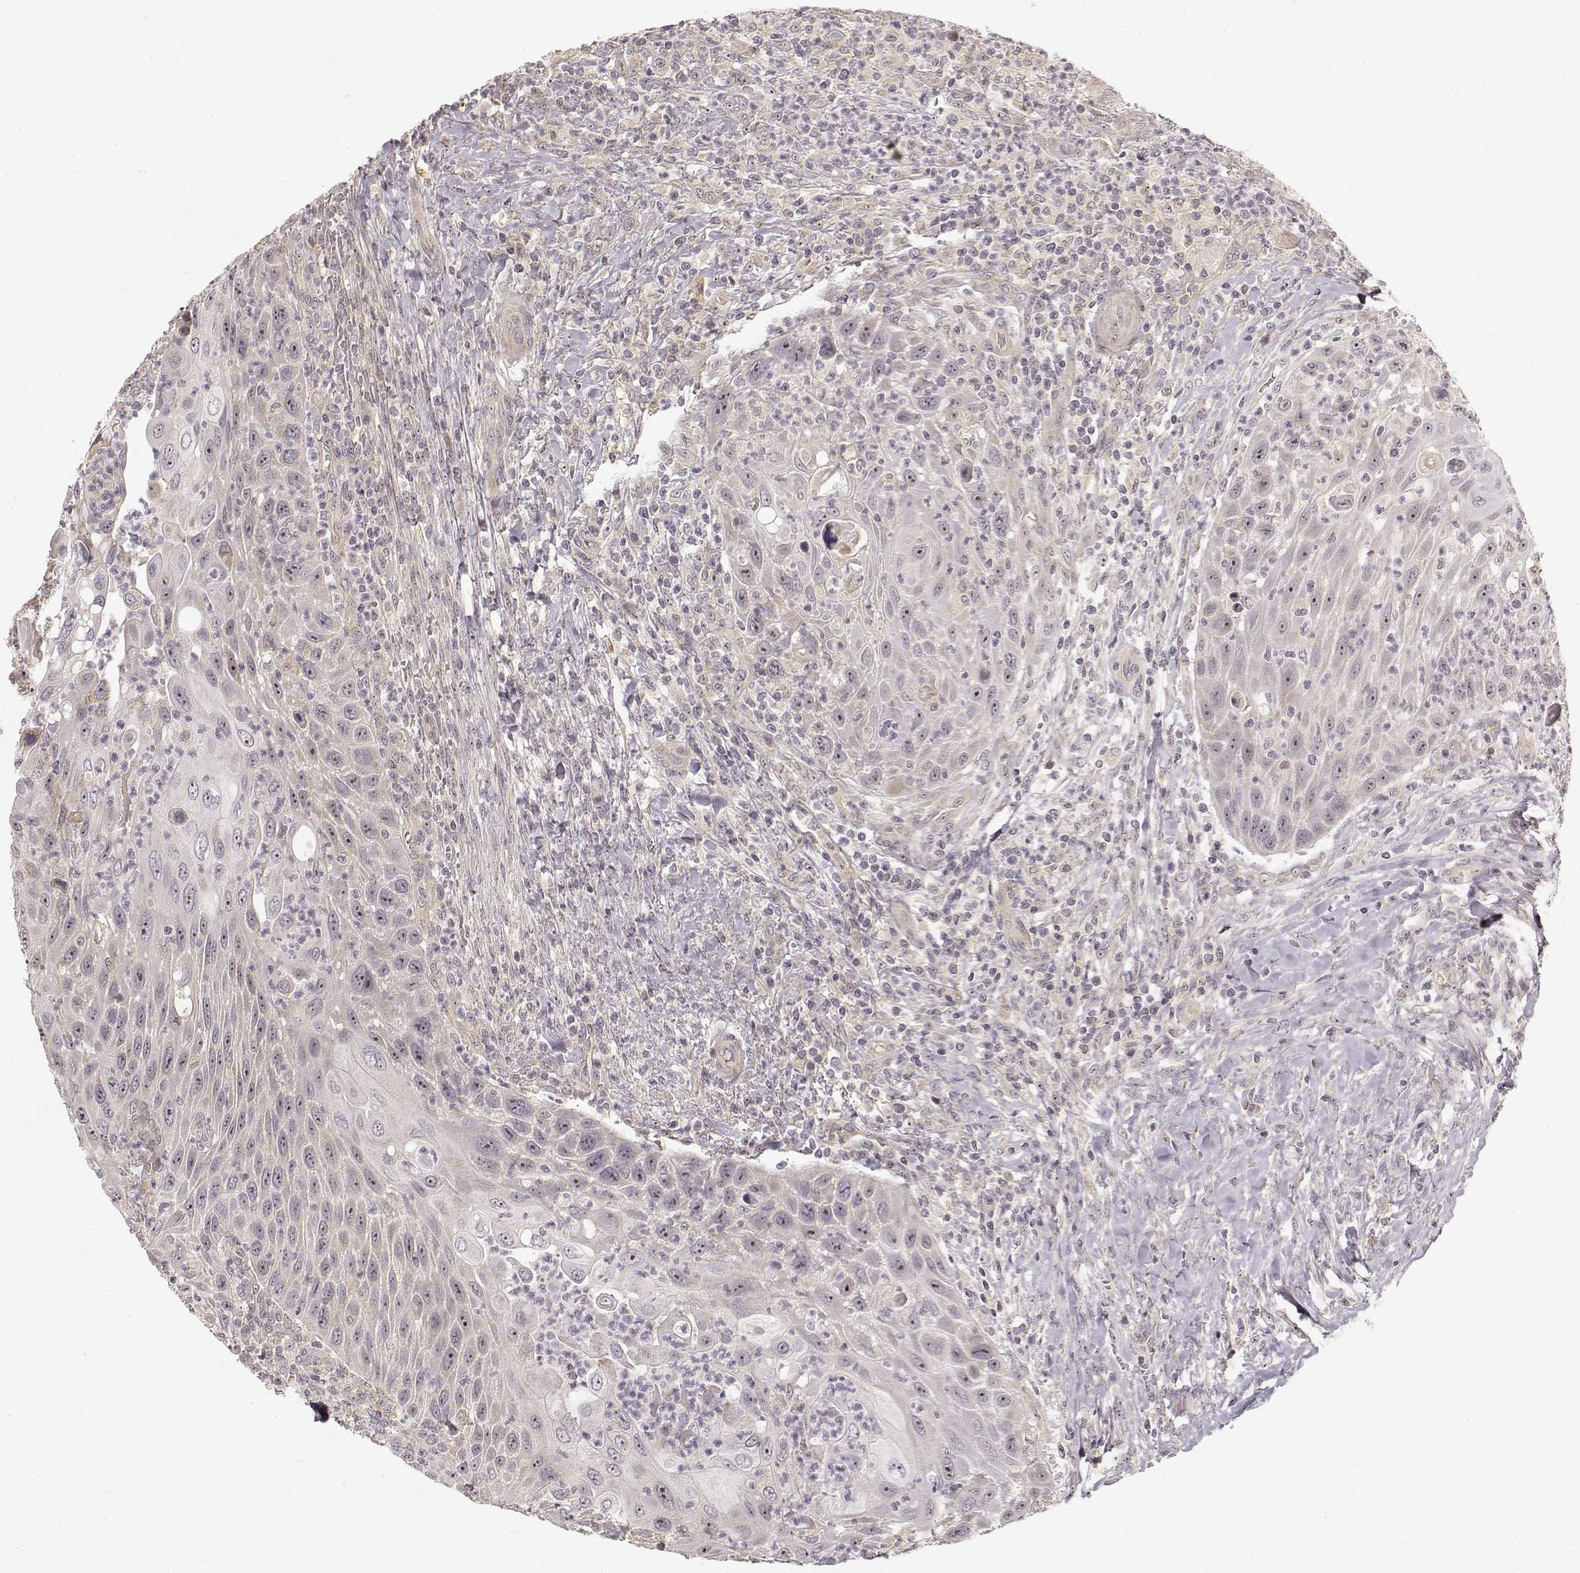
{"staining": {"intensity": "weak", "quantity": "<25%", "location": "nuclear"}, "tissue": "head and neck cancer", "cell_type": "Tumor cells", "image_type": "cancer", "snomed": [{"axis": "morphology", "description": "Squamous cell carcinoma, NOS"}, {"axis": "topography", "description": "Head-Neck"}], "caption": "Head and neck cancer stained for a protein using immunohistochemistry demonstrates no positivity tumor cells.", "gene": "MED12L", "patient": {"sex": "male", "age": 69}}